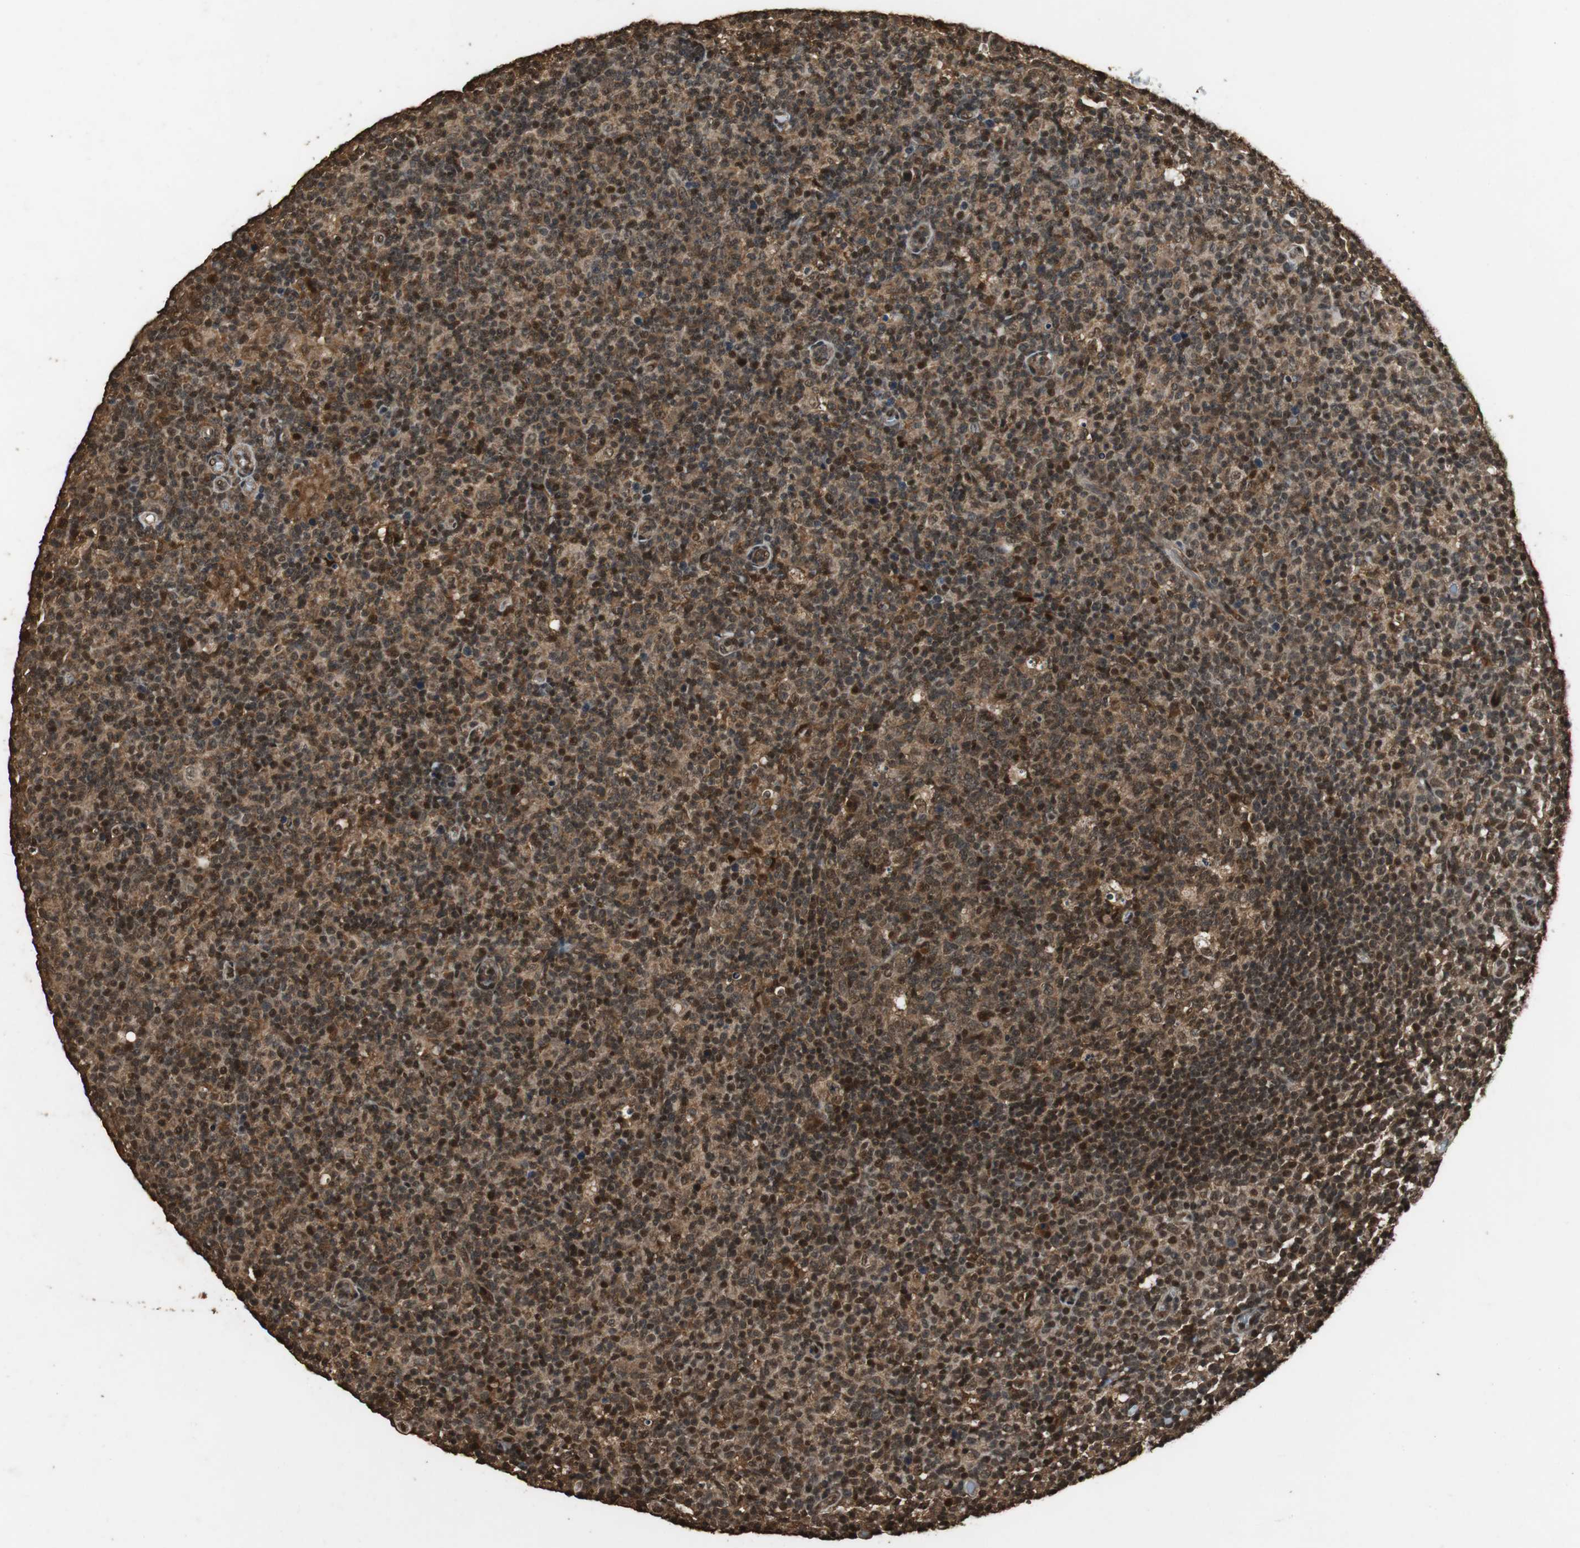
{"staining": {"intensity": "strong", "quantity": ">75%", "location": "cytoplasmic/membranous,nuclear"}, "tissue": "lymph node", "cell_type": "Germinal center cells", "image_type": "normal", "snomed": [{"axis": "morphology", "description": "Normal tissue, NOS"}, {"axis": "morphology", "description": "Inflammation, NOS"}, {"axis": "topography", "description": "Lymph node"}], "caption": "An IHC photomicrograph of normal tissue is shown. Protein staining in brown shows strong cytoplasmic/membranous,nuclear positivity in lymph node within germinal center cells.", "gene": "ZNF18", "patient": {"sex": "male", "age": 55}}